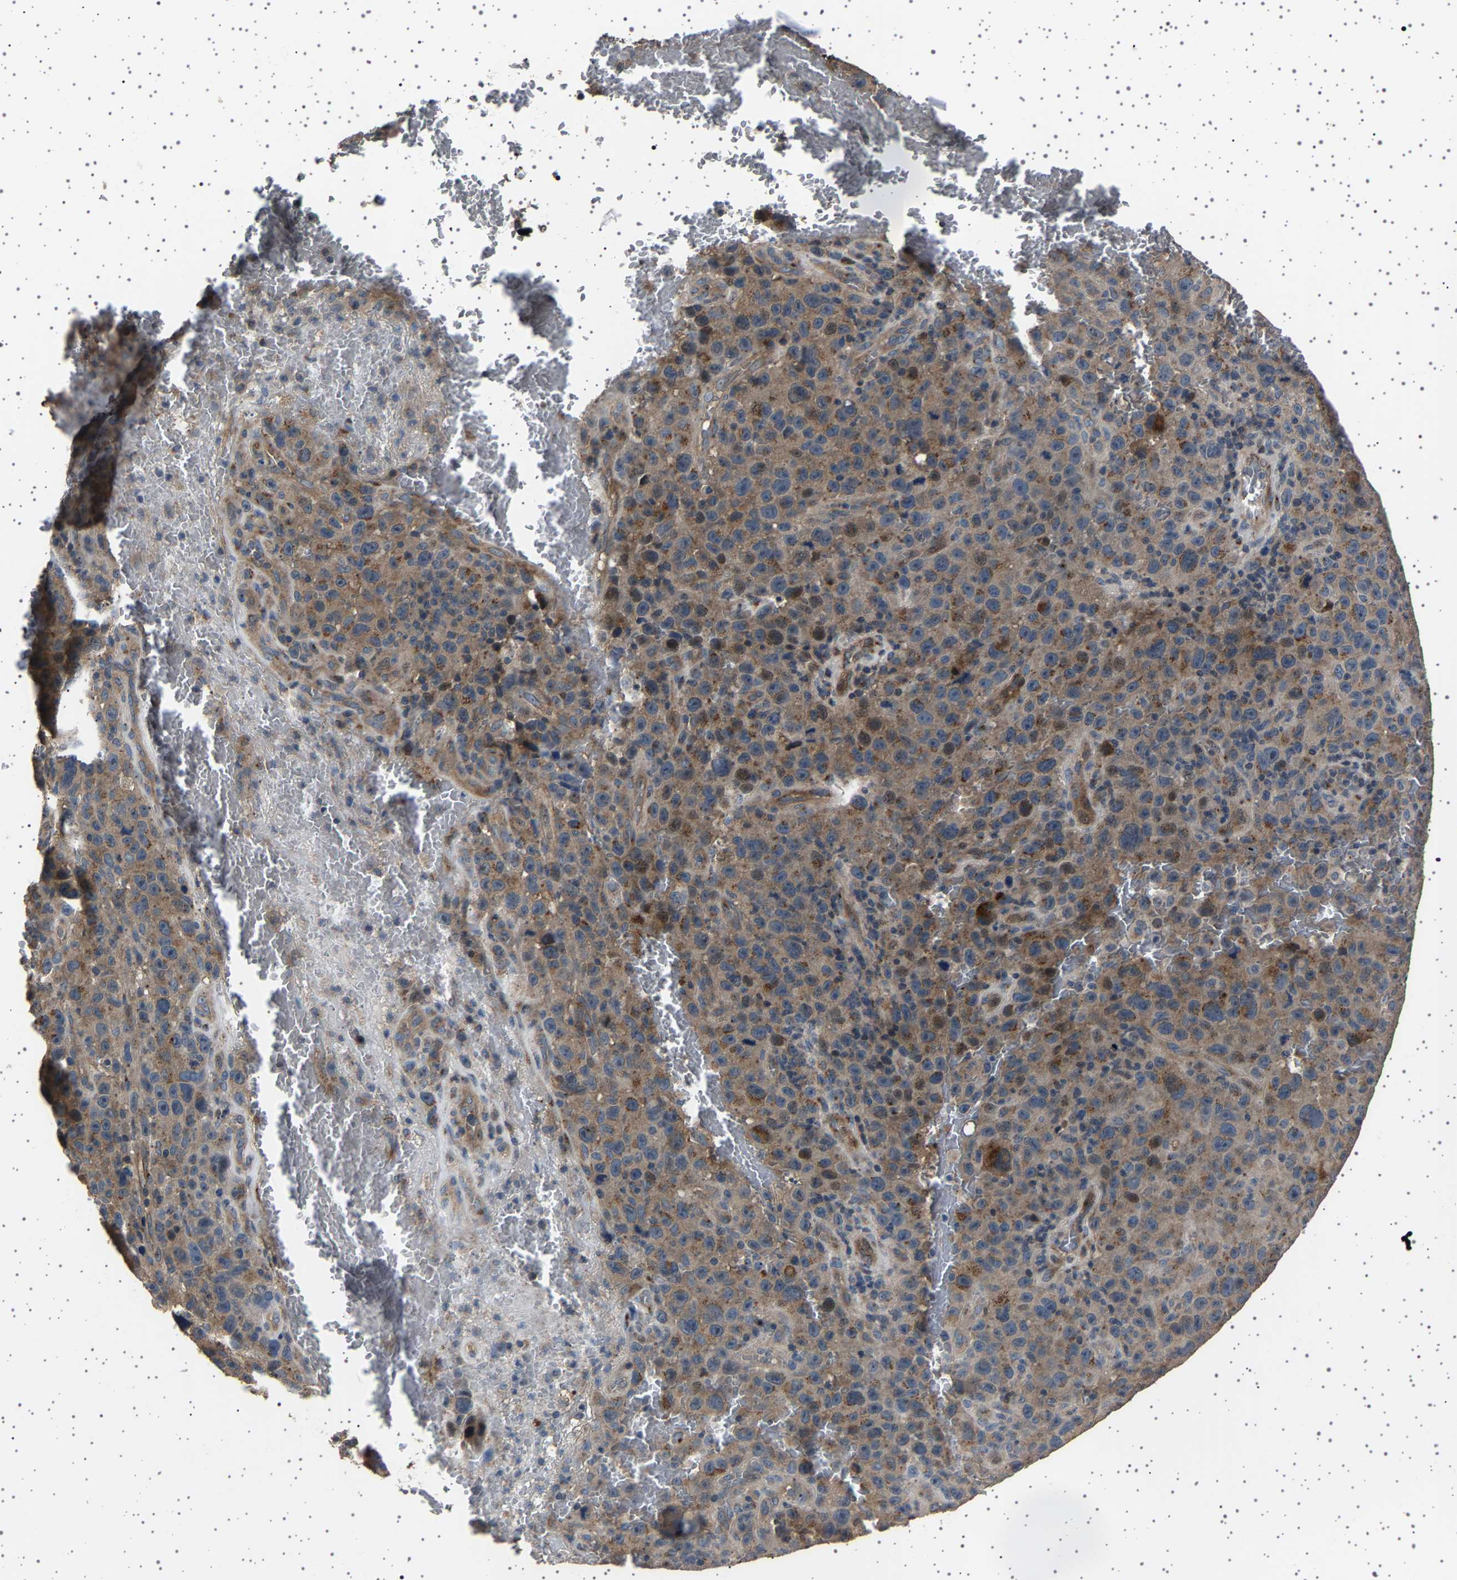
{"staining": {"intensity": "weak", "quantity": ">75%", "location": "cytoplasmic/membranous"}, "tissue": "melanoma", "cell_type": "Tumor cells", "image_type": "cancer", "snomed": [{"axis": "morphology", "description": "Malignant melanoma, NOS"}, {"axis": "topography", "description": "Skin"}], "caption": "IHC photomicrograph of malignant melanoma stained for a protein (brown), which shows low levels of weak cytoplasmic/membranous expression in approximately >75% of tumor cells.", "gene": "NCKAP1", "patient": {"sex": "female", "age": 82}}